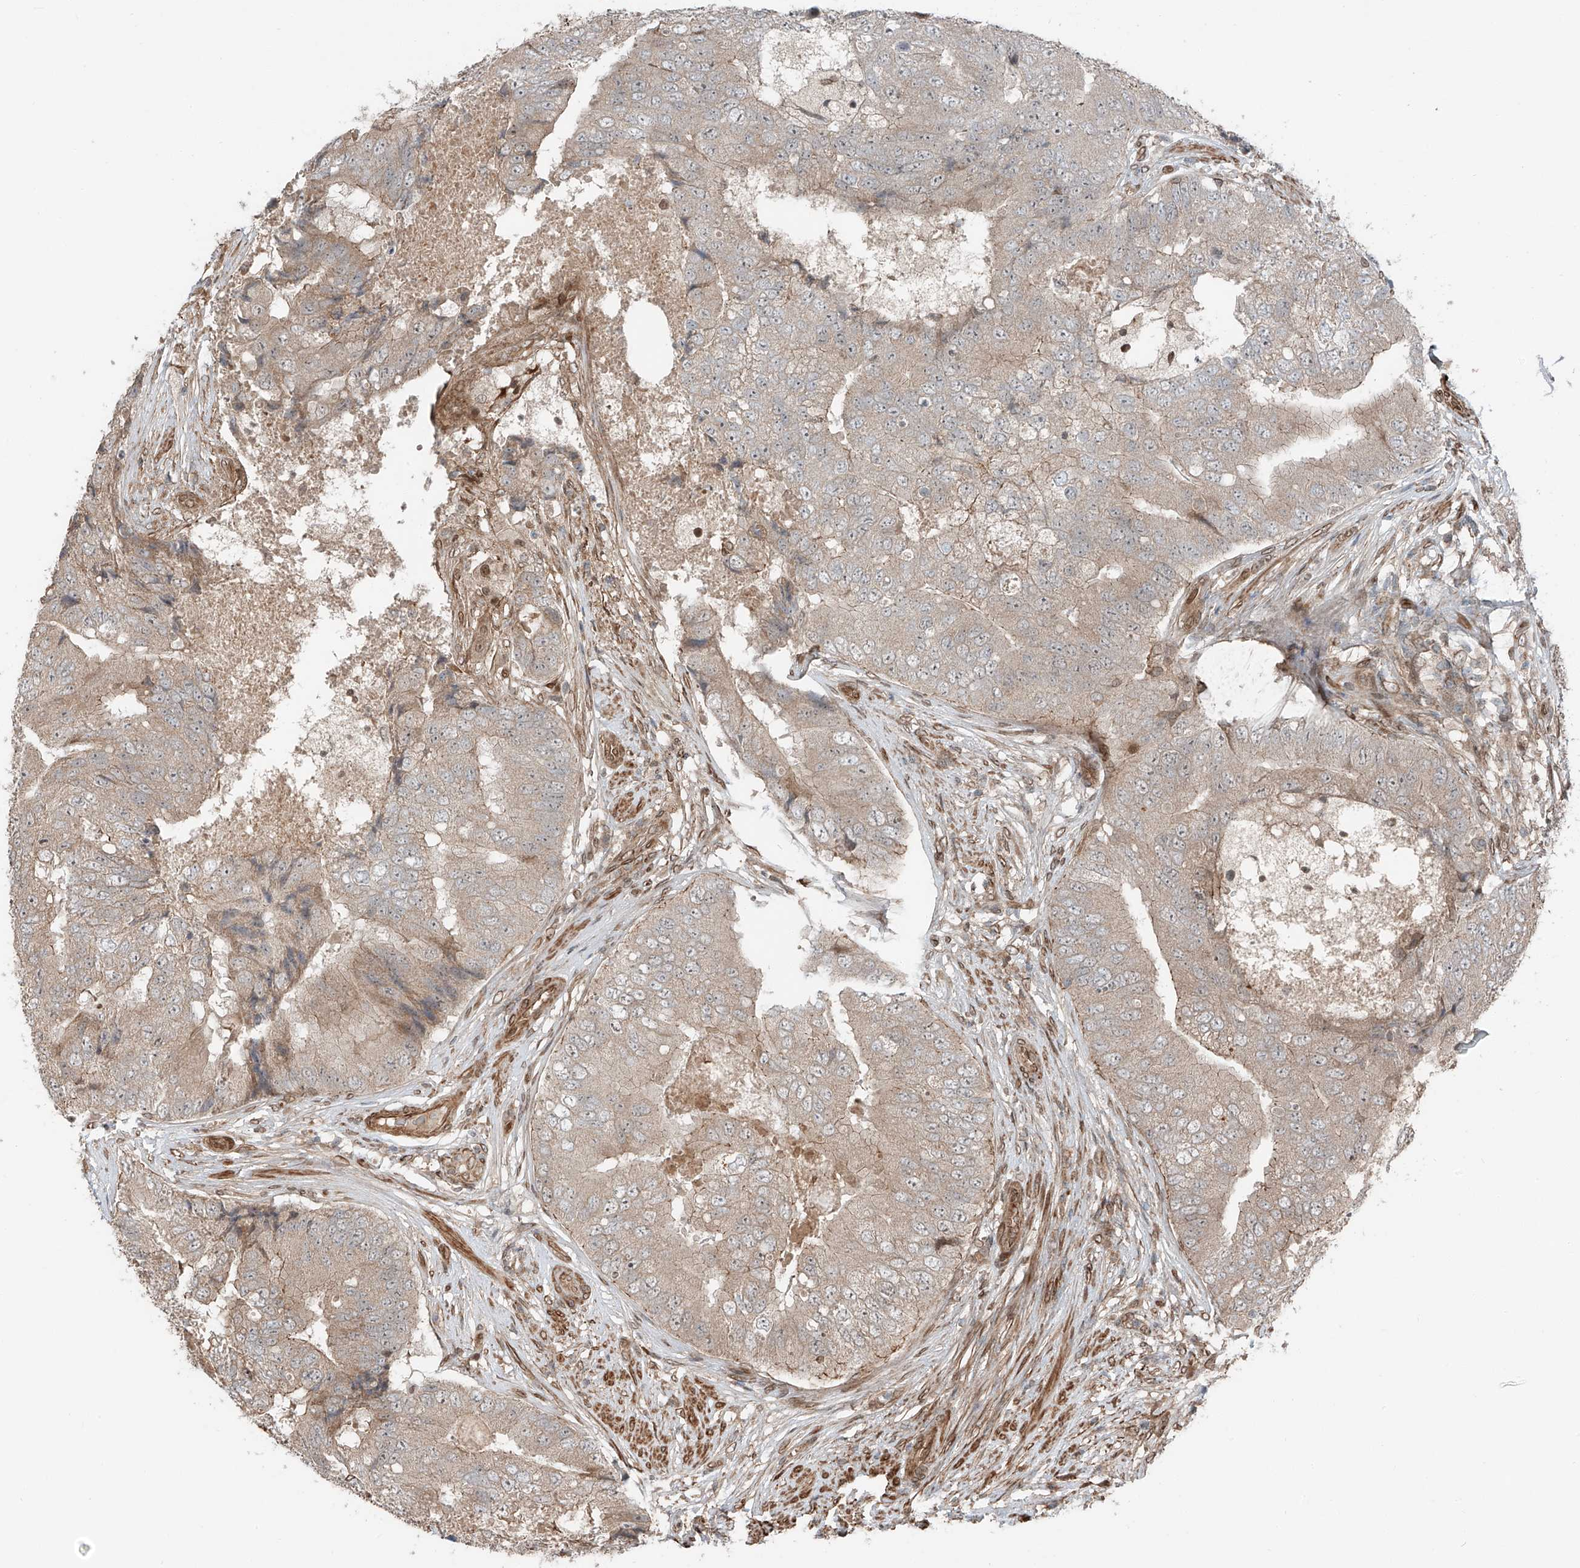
{"staining": {"intensity": "weak", "quantity": "25%-75%", "location": "cytoplasmic/membranous"}, "tissue": "prostate cancer", "cell_type": "Tumor cells", "image_type": "cancer", "snomed": [{"axis": "morphology", "description": "Adenocarcinoma, High grade"}, {"axis": "topography", "description": "Prostate"}], "caption": "High-grade adenocarcinoma (prostate) tissue demonstrates weak cytoplasmic/membranous staining in about 25%-75% of tumor cells (DAB IHC with brightfield microscopy, high magnification).", "gene": "CEP162", "patient": {"sex": "male", "age": 70}}